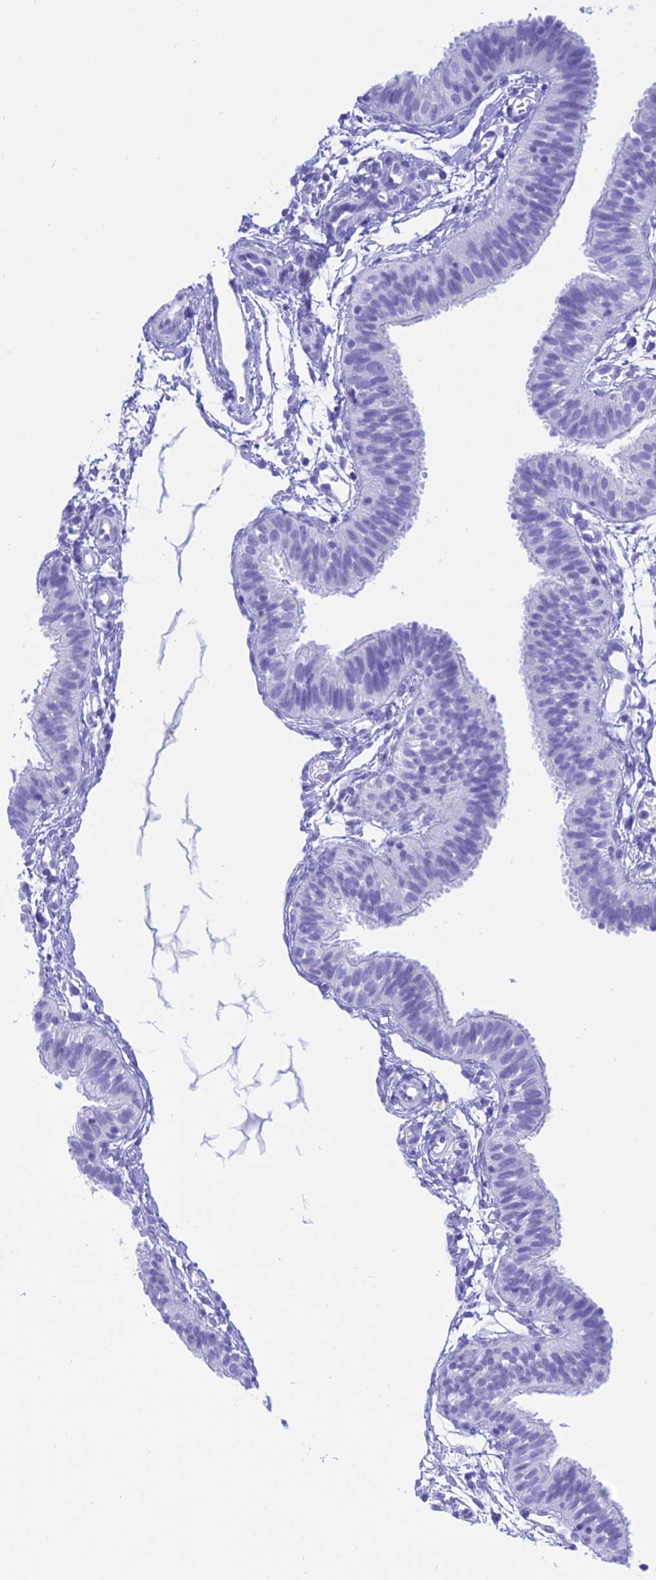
{"staining": {"intensity": "negative", "quantity": "none", "location": "none"}, "tissue": "fallopian tube", "cell_type": "Glandular cells", "image_type": "normal", "snomed": [{"axis": "morphology", "description": "Normal tissue, NOS"}, {"axis": "topography", "description": "Fallopian tube"}], "caption": "Glandular cells are negative for protein expression in unremarkable human fallopian tube. Brightfield microscopy of immunohistochemistry stained with DAB (brown) and hematoxylin (blue), captured at high magnification.", "gene": "PATE4", "patient": {"sex": "female", "age": 35}}